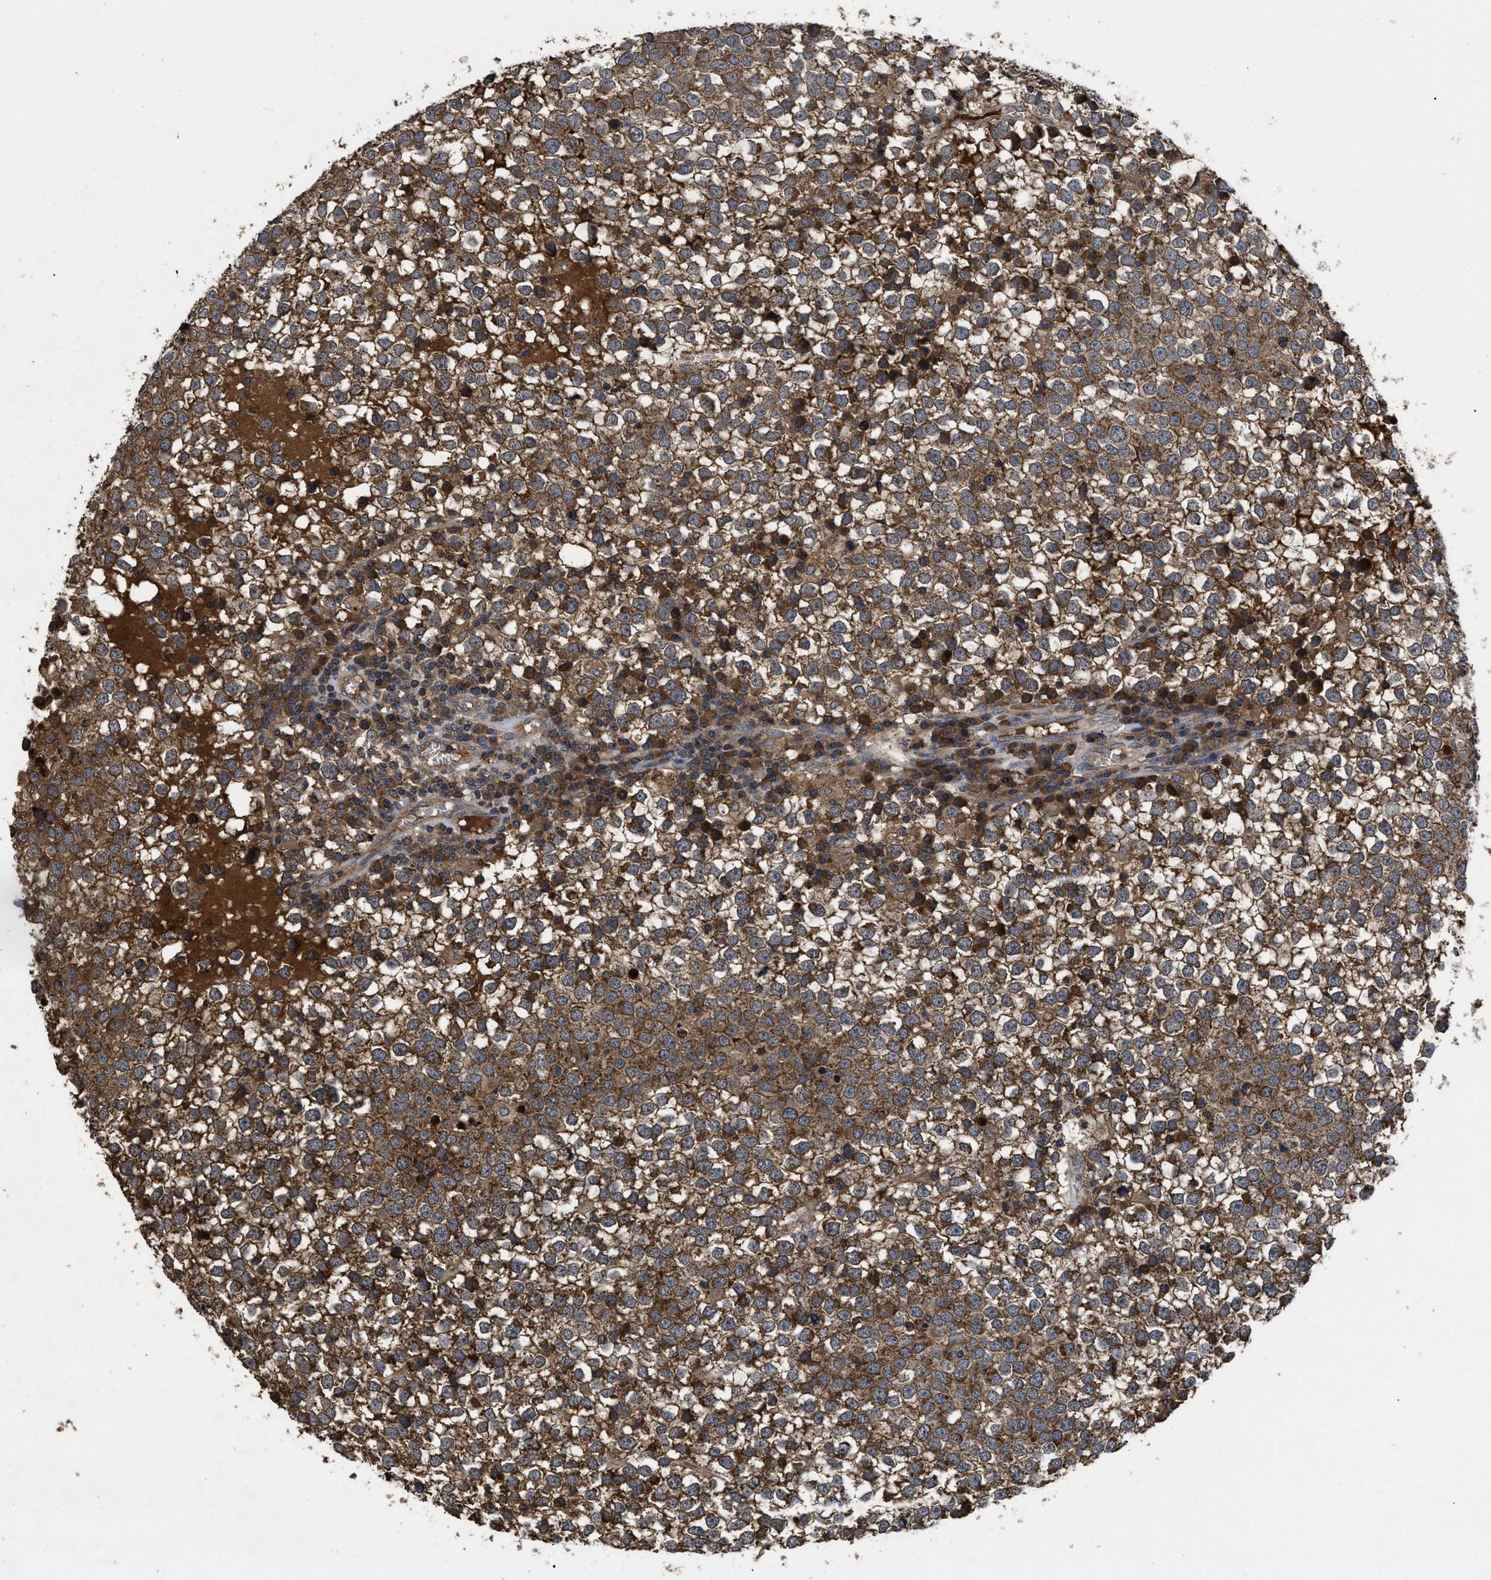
{"staining": {"intensity": "moderate", "quantity": ">75%", "location": "cytoplasmic/membranous"}, "tissue": "testis cancer", "cell_type": "Tumor cells", "image_type": "cancer", "snomed": [{"axis": "morphology", "description": "Seminoma, NOS"}, {"axis": "topography", "description": "Testis"}], "caption": "Tumor cells exhibit medium levels of moderate cytoplasmic/membranous positivity in about >75% of cells in testis cancer.", "gene": "LRRC3", "patient": {"sex": "male", "age": 65}}